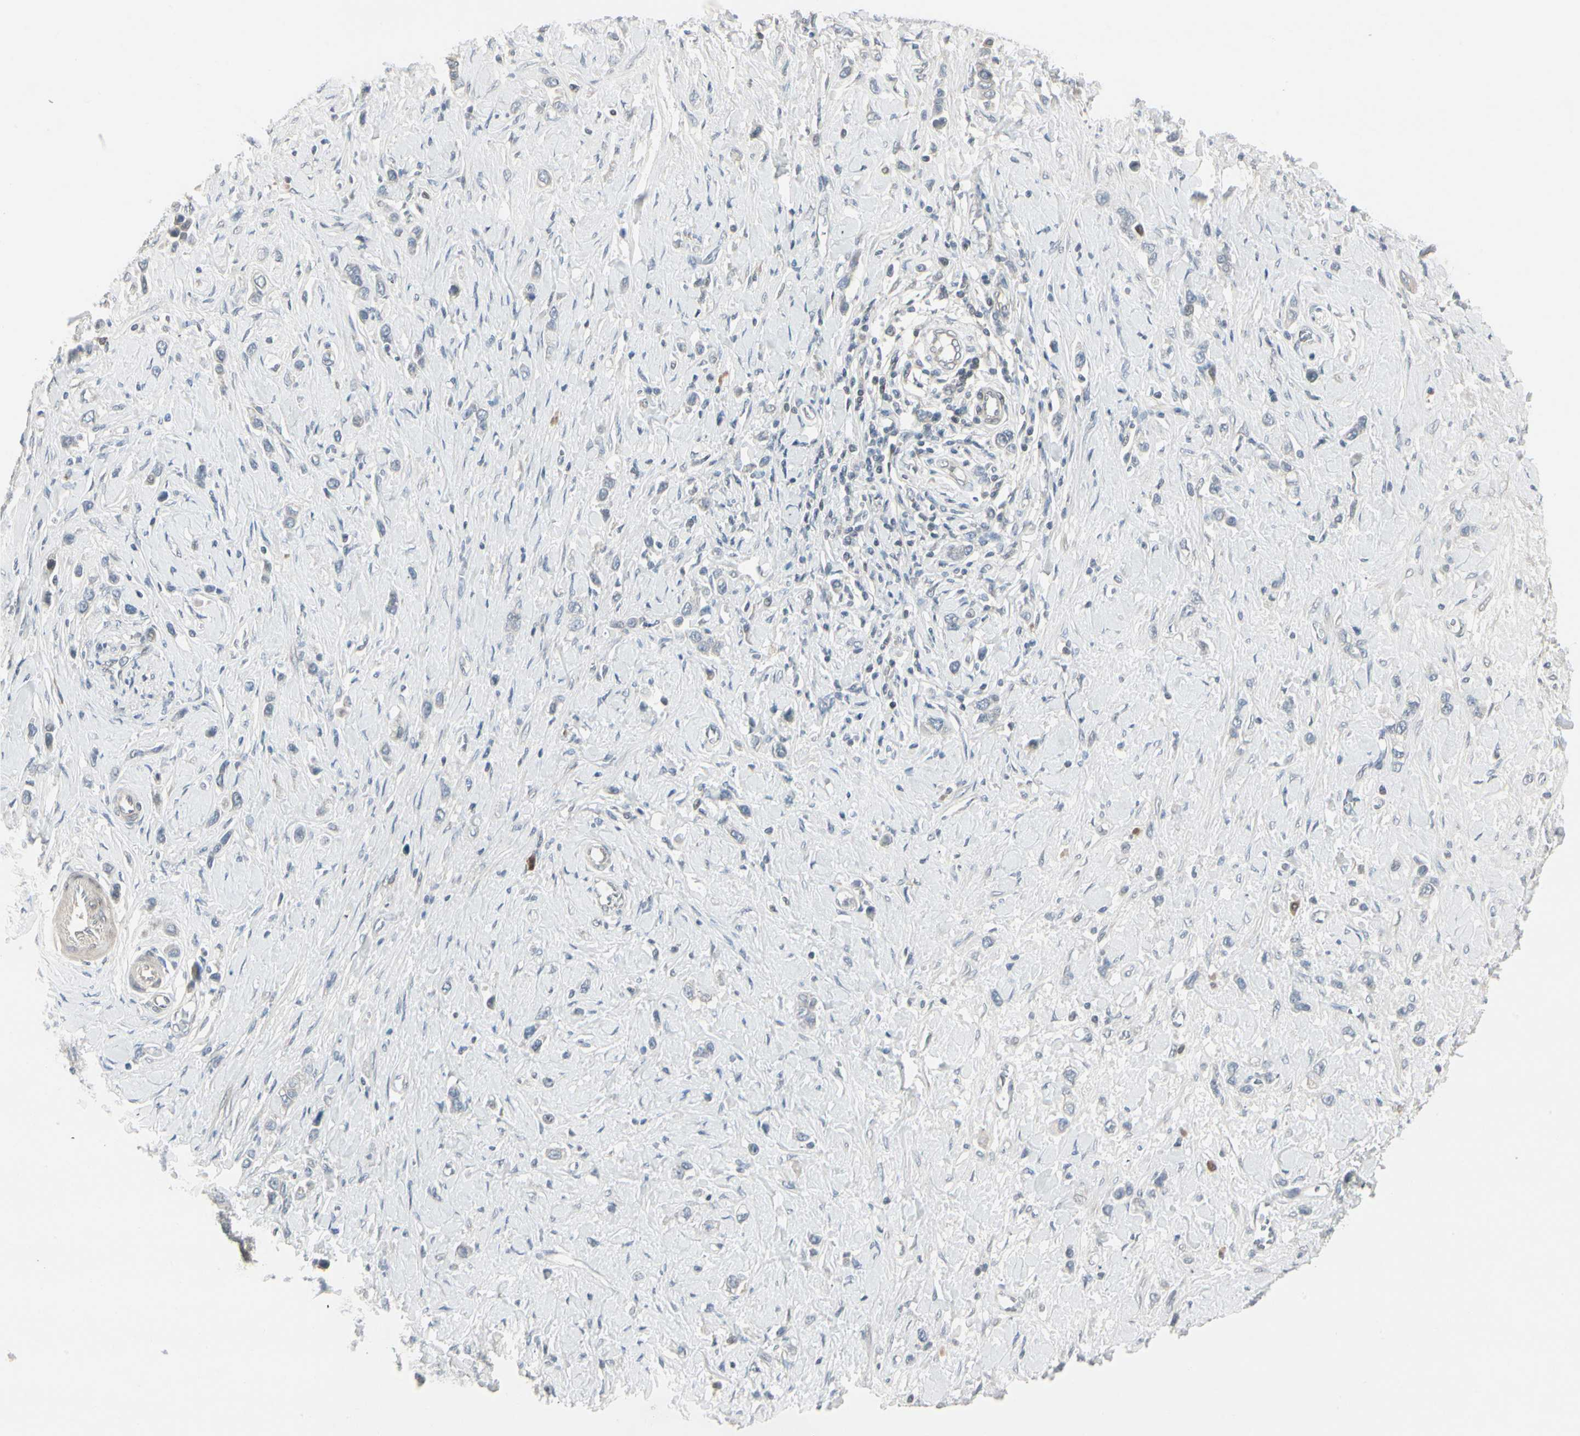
{"staining": {"intensity": "negative", "quantity": "none", "location": "none"}, "tissue": "stomach cancer", "cell_type": "Tumor cells", "image_type": "cancer", "snomed": [{"axis": "morphology", "description": "Normal tissue, NOS"}, {"axis": "morphology", "description": "Adenocarcinoma, NOS"}, {"axis": "topography", "description": "Stomach, upper"}, {"axis": "topography", "description": "Stomach"}], "caption": "Histopathology image shows no significant protein positivity in tumor cells of stomach cancer.", "gene": "DMPK", "patient": {"sex": "female", "age": 65}}